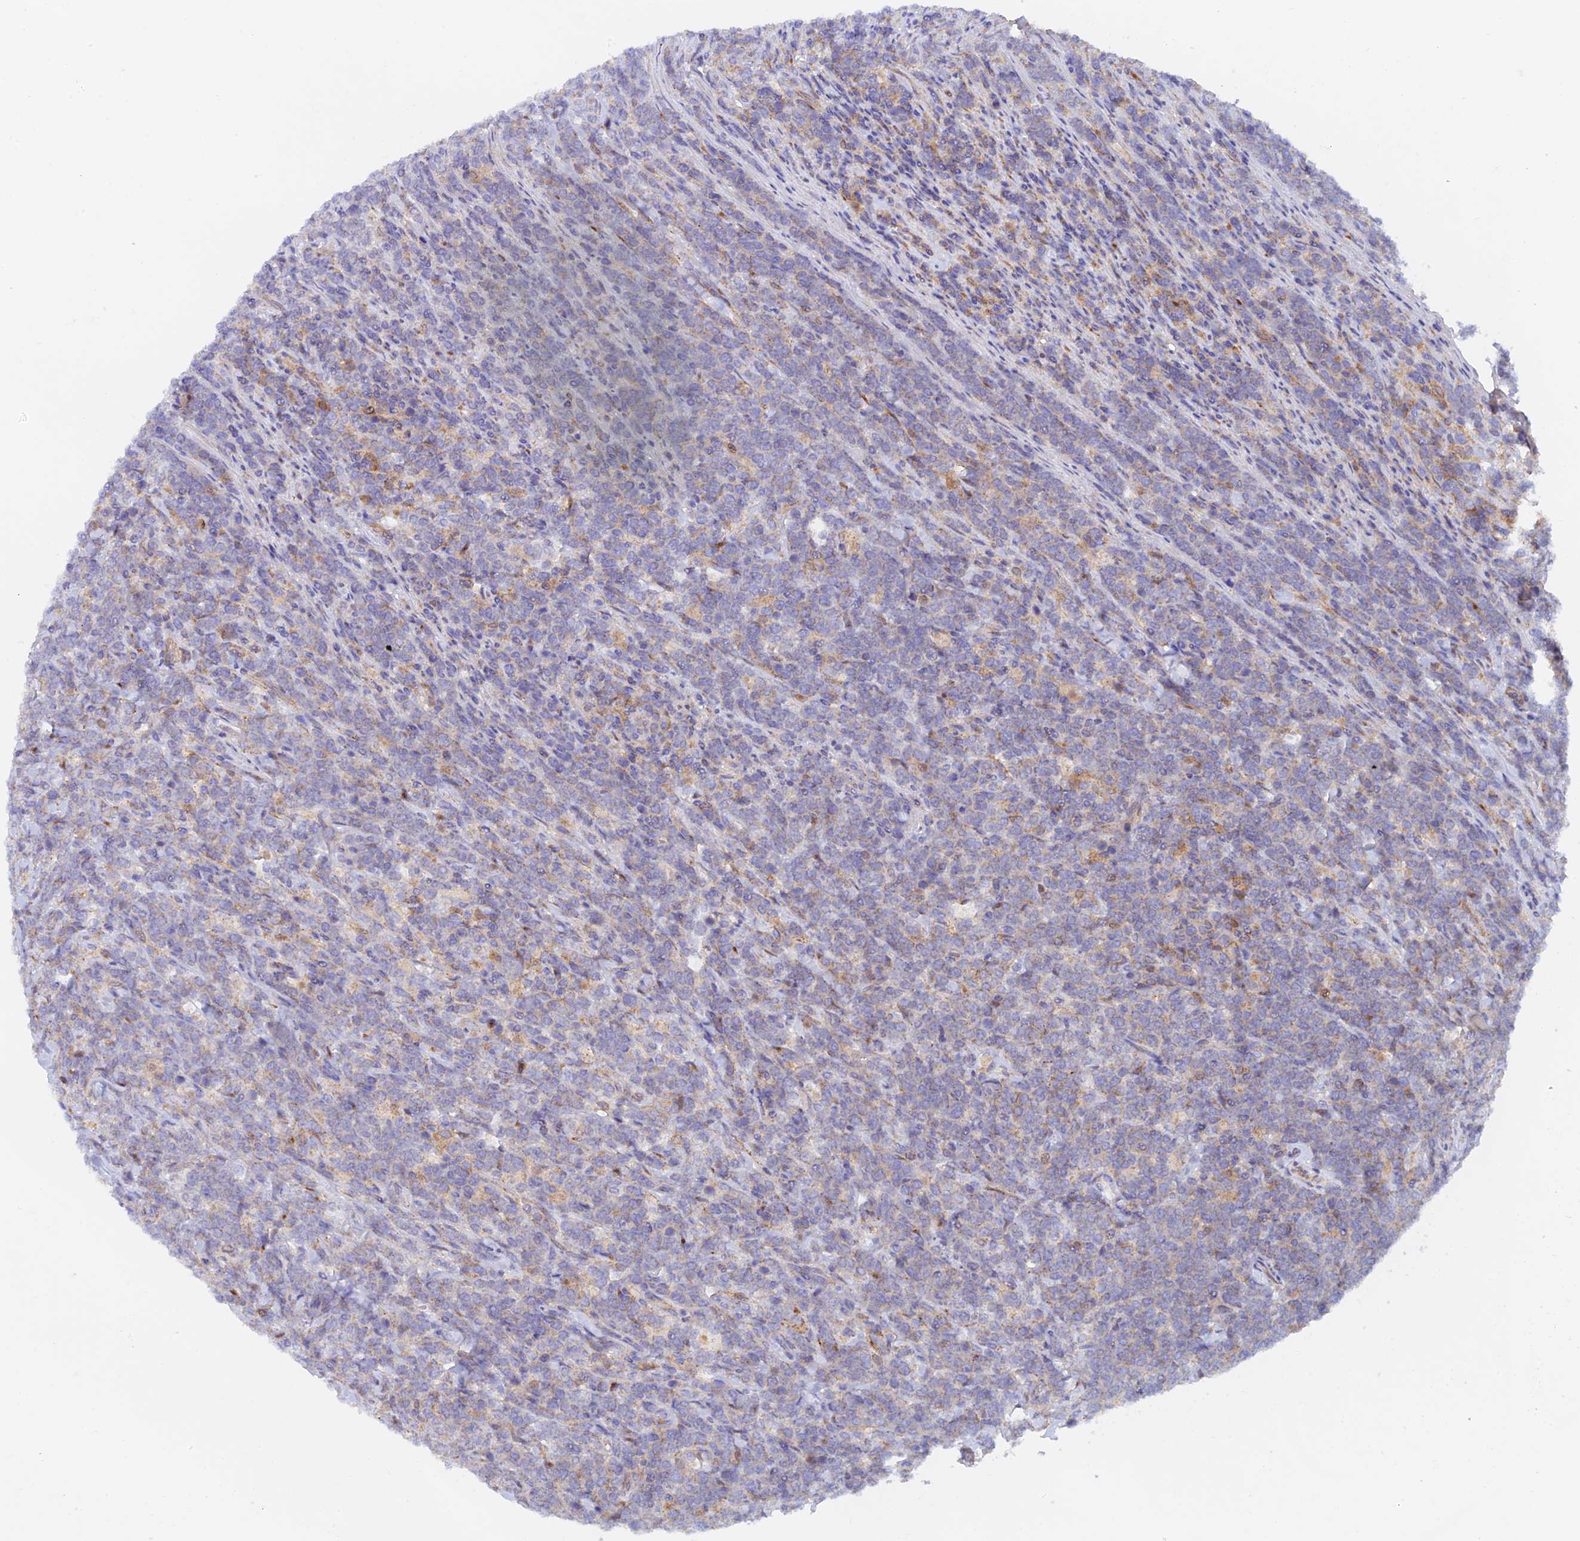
{"staining": {"intensity": "negative", "quantity": "none", "location": "none"}, "tissue": "lymphoma", "cell_type": "Tumor cells", "image_type": "cancer", "snomed": [{"axis": "morphology", "description": "Malignant lymphoma, non-Hodgkin's type, High grade"}, {"axis": "topography", "description": "Small intestine"}], "caption": "DAB immunohistochemical staining of high-grade malignant lymphoma, non-Hodgkin's type reveals no significant expression in tumor cells.", "gene": "RANBP6", "patient": {"sex": "male", "age": 8}}